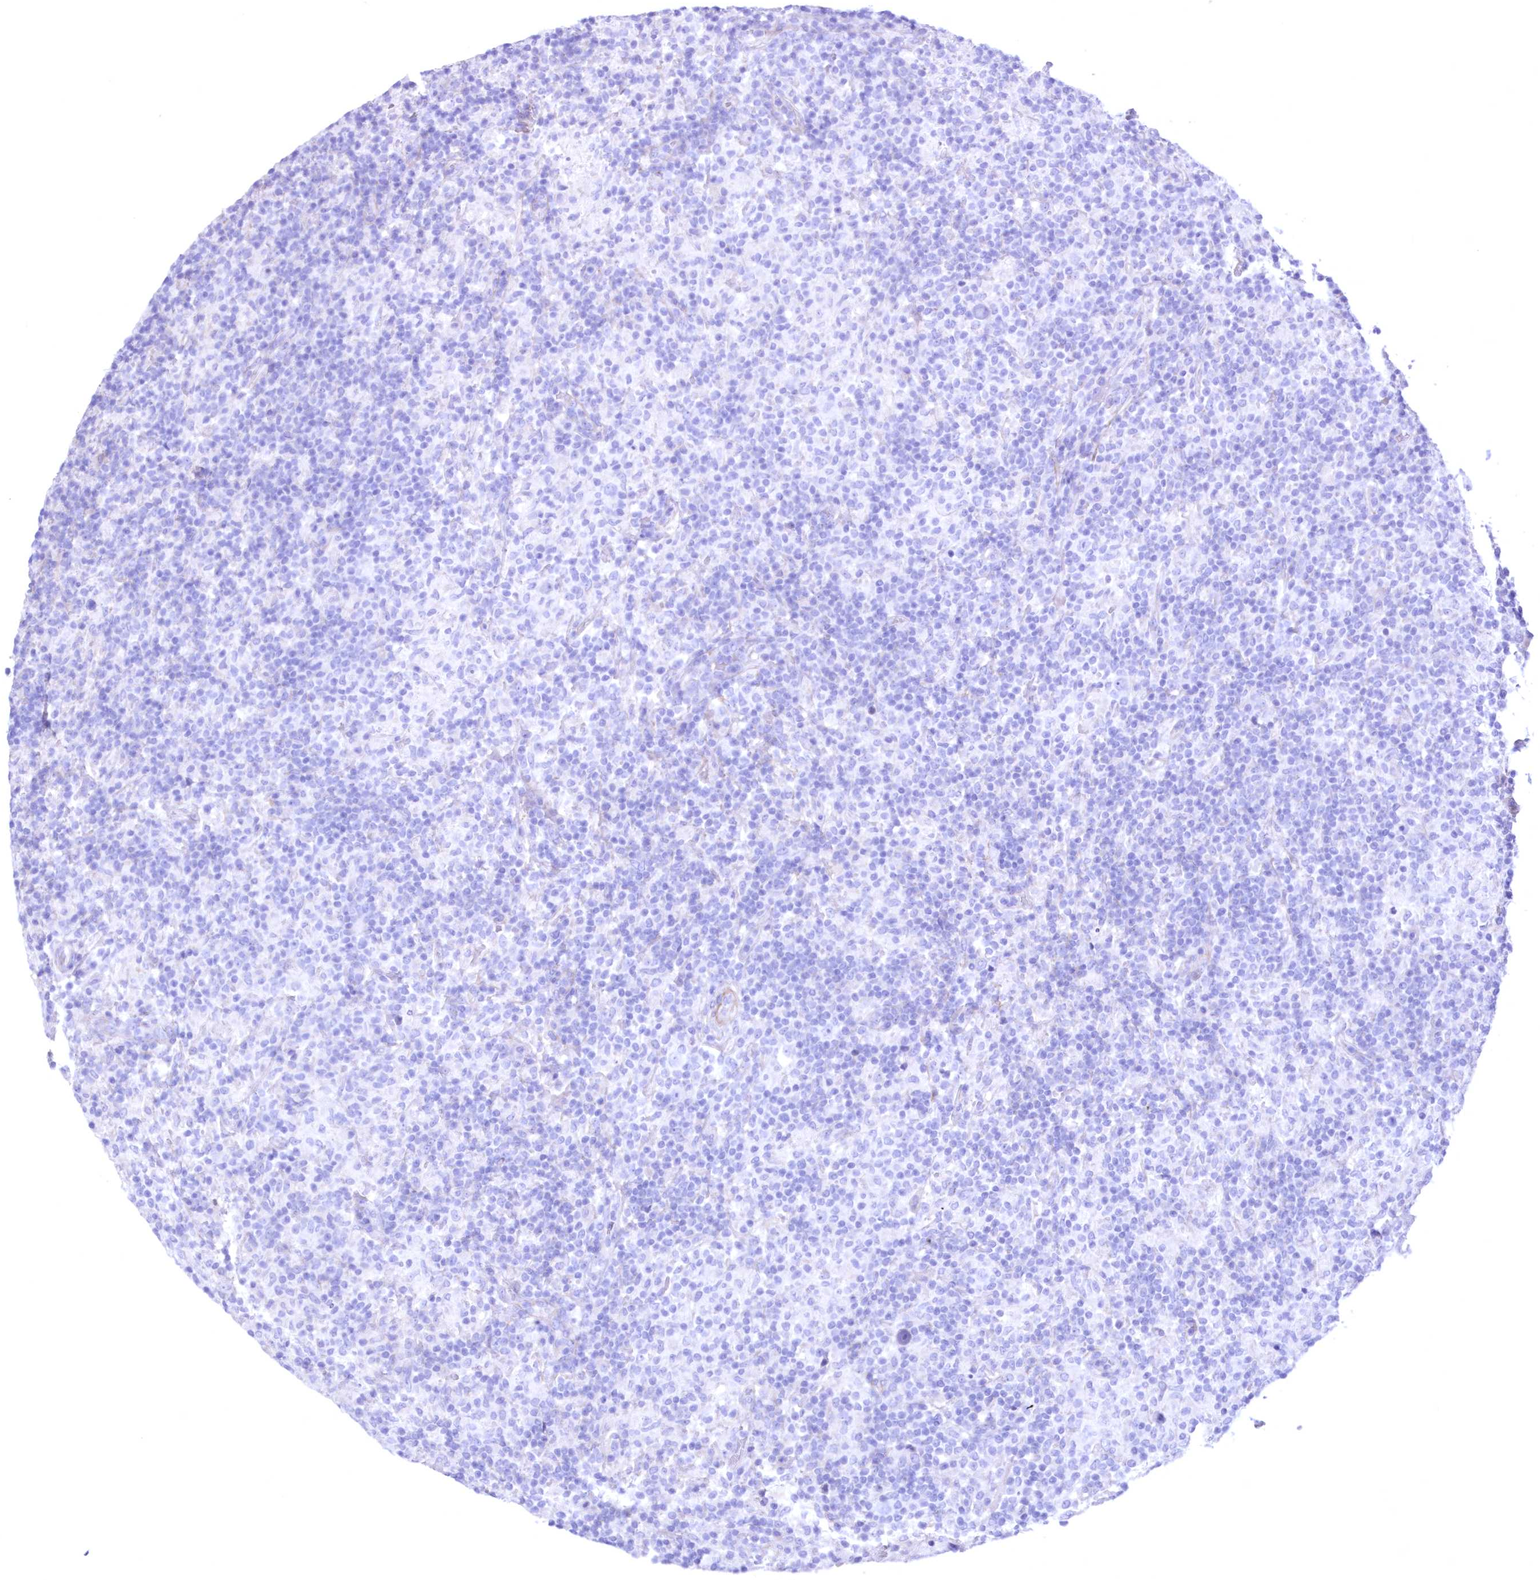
{"staining": {"intensity": "negative", "quantity": "none", "location": "none"}, "tissue": "lymphoma", "cell_type": "Tumor cells", "image_type": "cancer", "snomed": [{"axis": "morphology", "description": "Hodgkin's disease, NOS"}, {"axis": "topography", "description": "Lymph node"}], "caption": "This is an IHC micrograph of lymphoma. There is no staining in tumor cells.", "gene": "WDR74", "patient": {"sex": "male", "age": 70}}